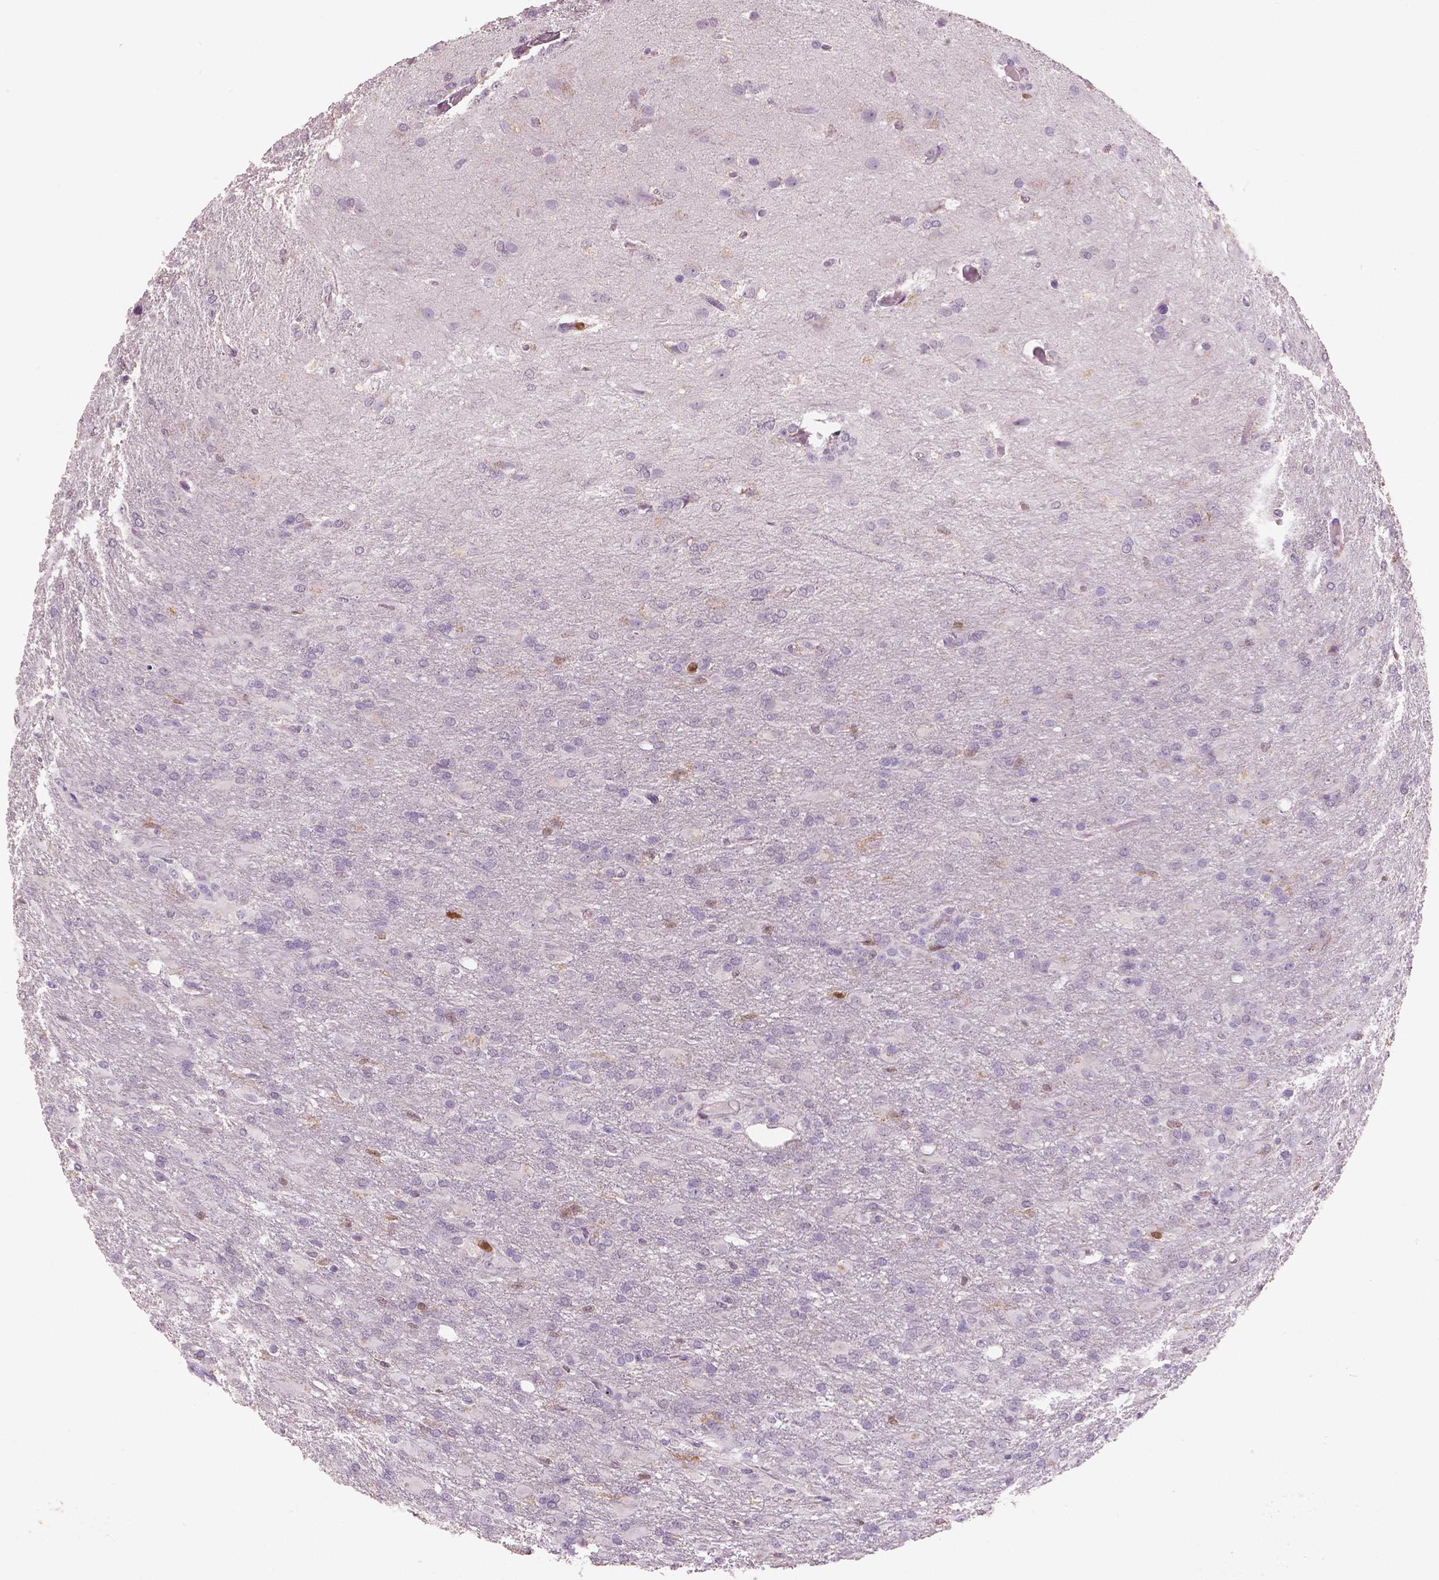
{"staining": {"intensity": "negative", "quantity": "none", "location": "none"}, "tissue": "glioma", "cell_type": "Tumor cells", "image_type": "cancer", "snomed": [{"axis": "morphology", "description": "Glioma, malignant, High grade"}, {"axis": "topography", "description": "Brain"}], "caption": "Immunohistochemistry histopathology image of human high-grade glioma (malignant) stained for a protein (brown), which reveals no positivity in tumor cells. (DAB (3,3'-diaminobenzidine) IHC, high magnification).", "gene": "S100A4", "patient": {"sex": "male", "age": 68}}